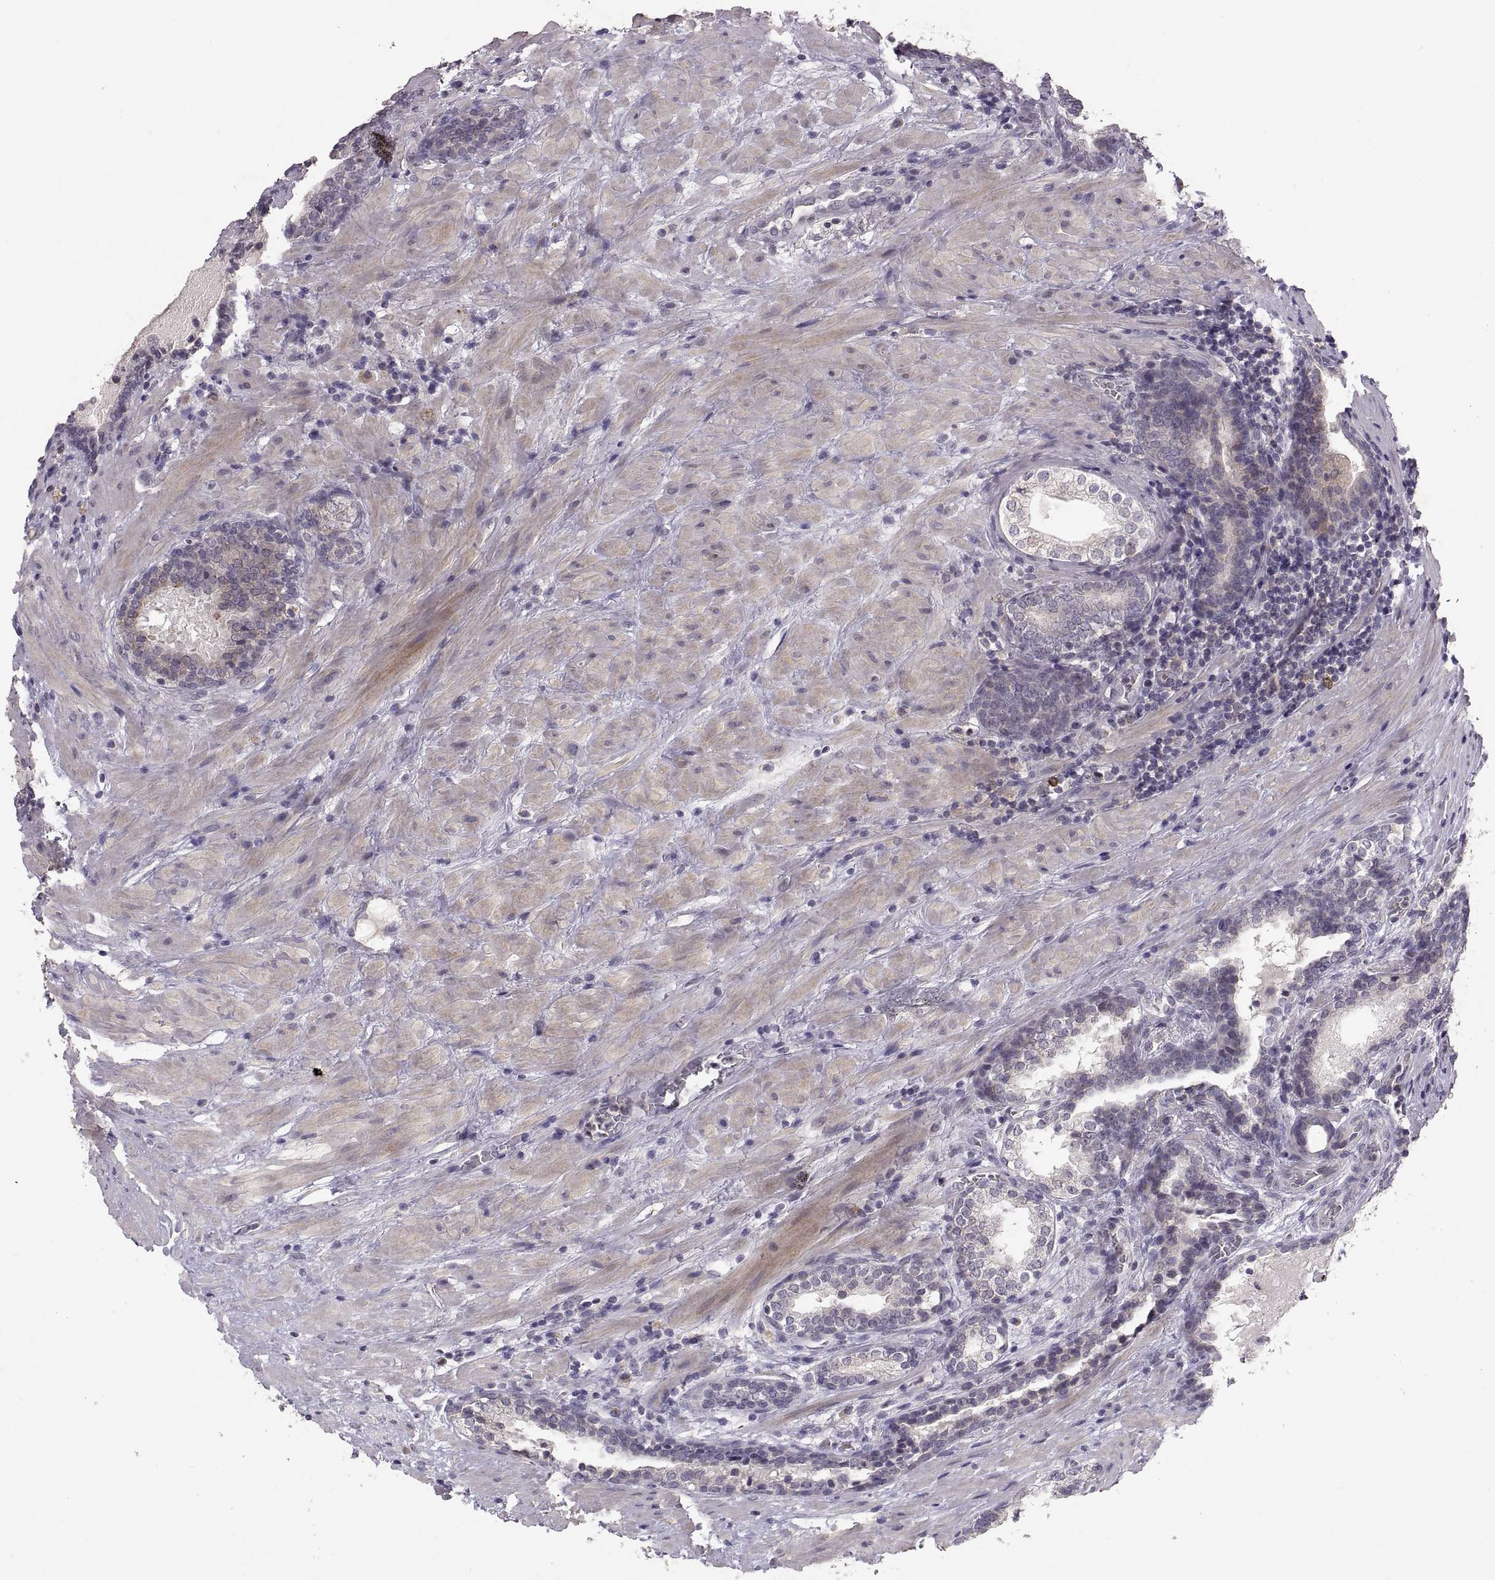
{"staining": {"intensity": "negative", "quantity": "none", "location": "none"}, "tissue": "prostate cancer", "cell_type": "Tumor cells", "image_type": "cancer", "snomed": [{"axis": "morphology", "description": "Adenocarcinoma, NOS"}, {"axis": "topography", "description": "Prostate and seminal vesicle, NOS"}], "caption": "DAB immunohistochemical staining of human adenocarcinoma (prostate) displays no significant expression in tumor cells.", "gene": "HMGCR", "patient": {"sex": "male", "age": 63}}